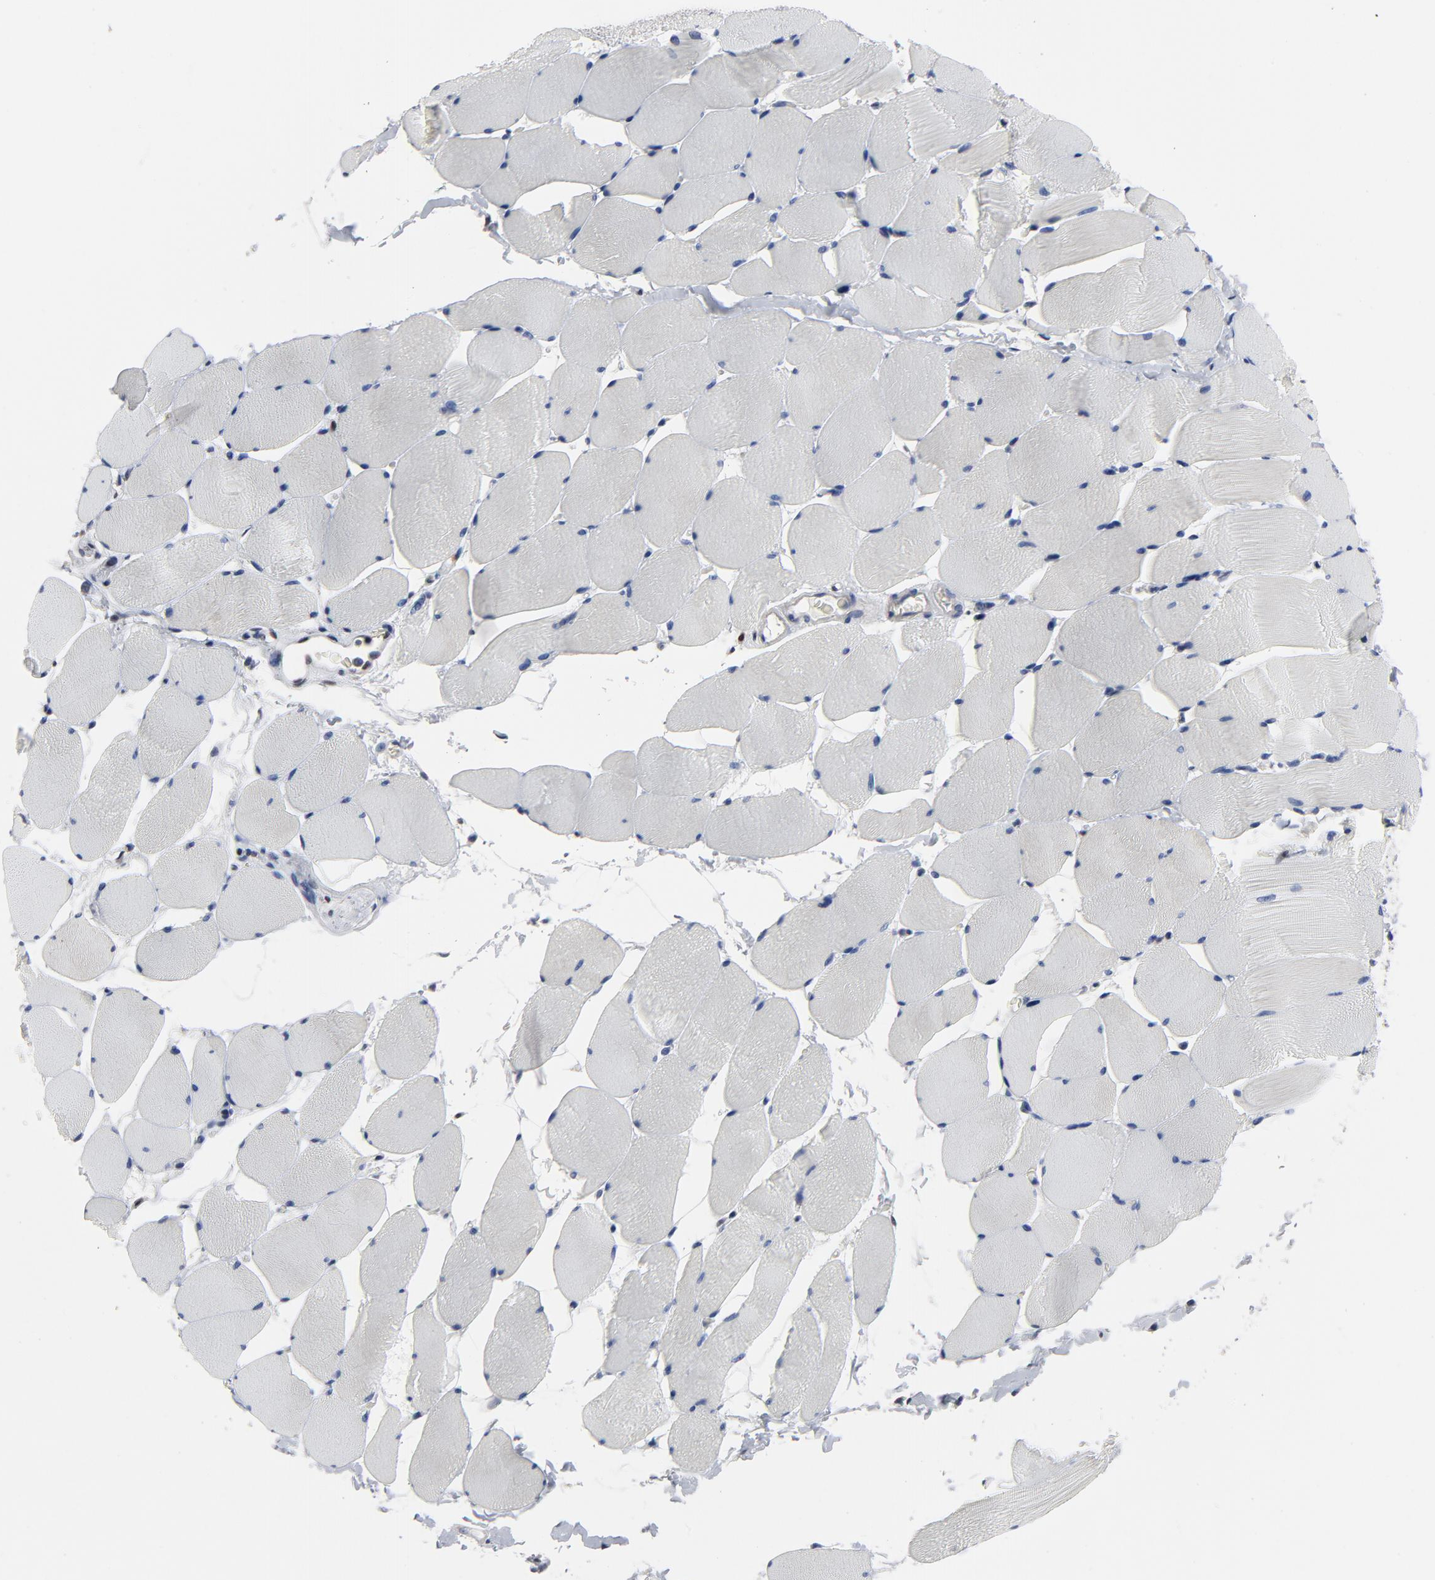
{"staining": {"intensity": "negative", "quantity": "none", "location": "none"}, "tissue": "skeletal muscle", "cell_type": "Myocytes", "image_type": "normal", "snomed": [{"axis": "morphology", "description": "Normal tissue, NOS"}, {"axis": "topography", "description": "Skeletal muscle"}], "caption": "This is an IHC image of unremarkable skeletal muscle. There is no positivity in myocytes.", "gene": "NFKB1", "patient": {"sex": "male", "age": 62}}